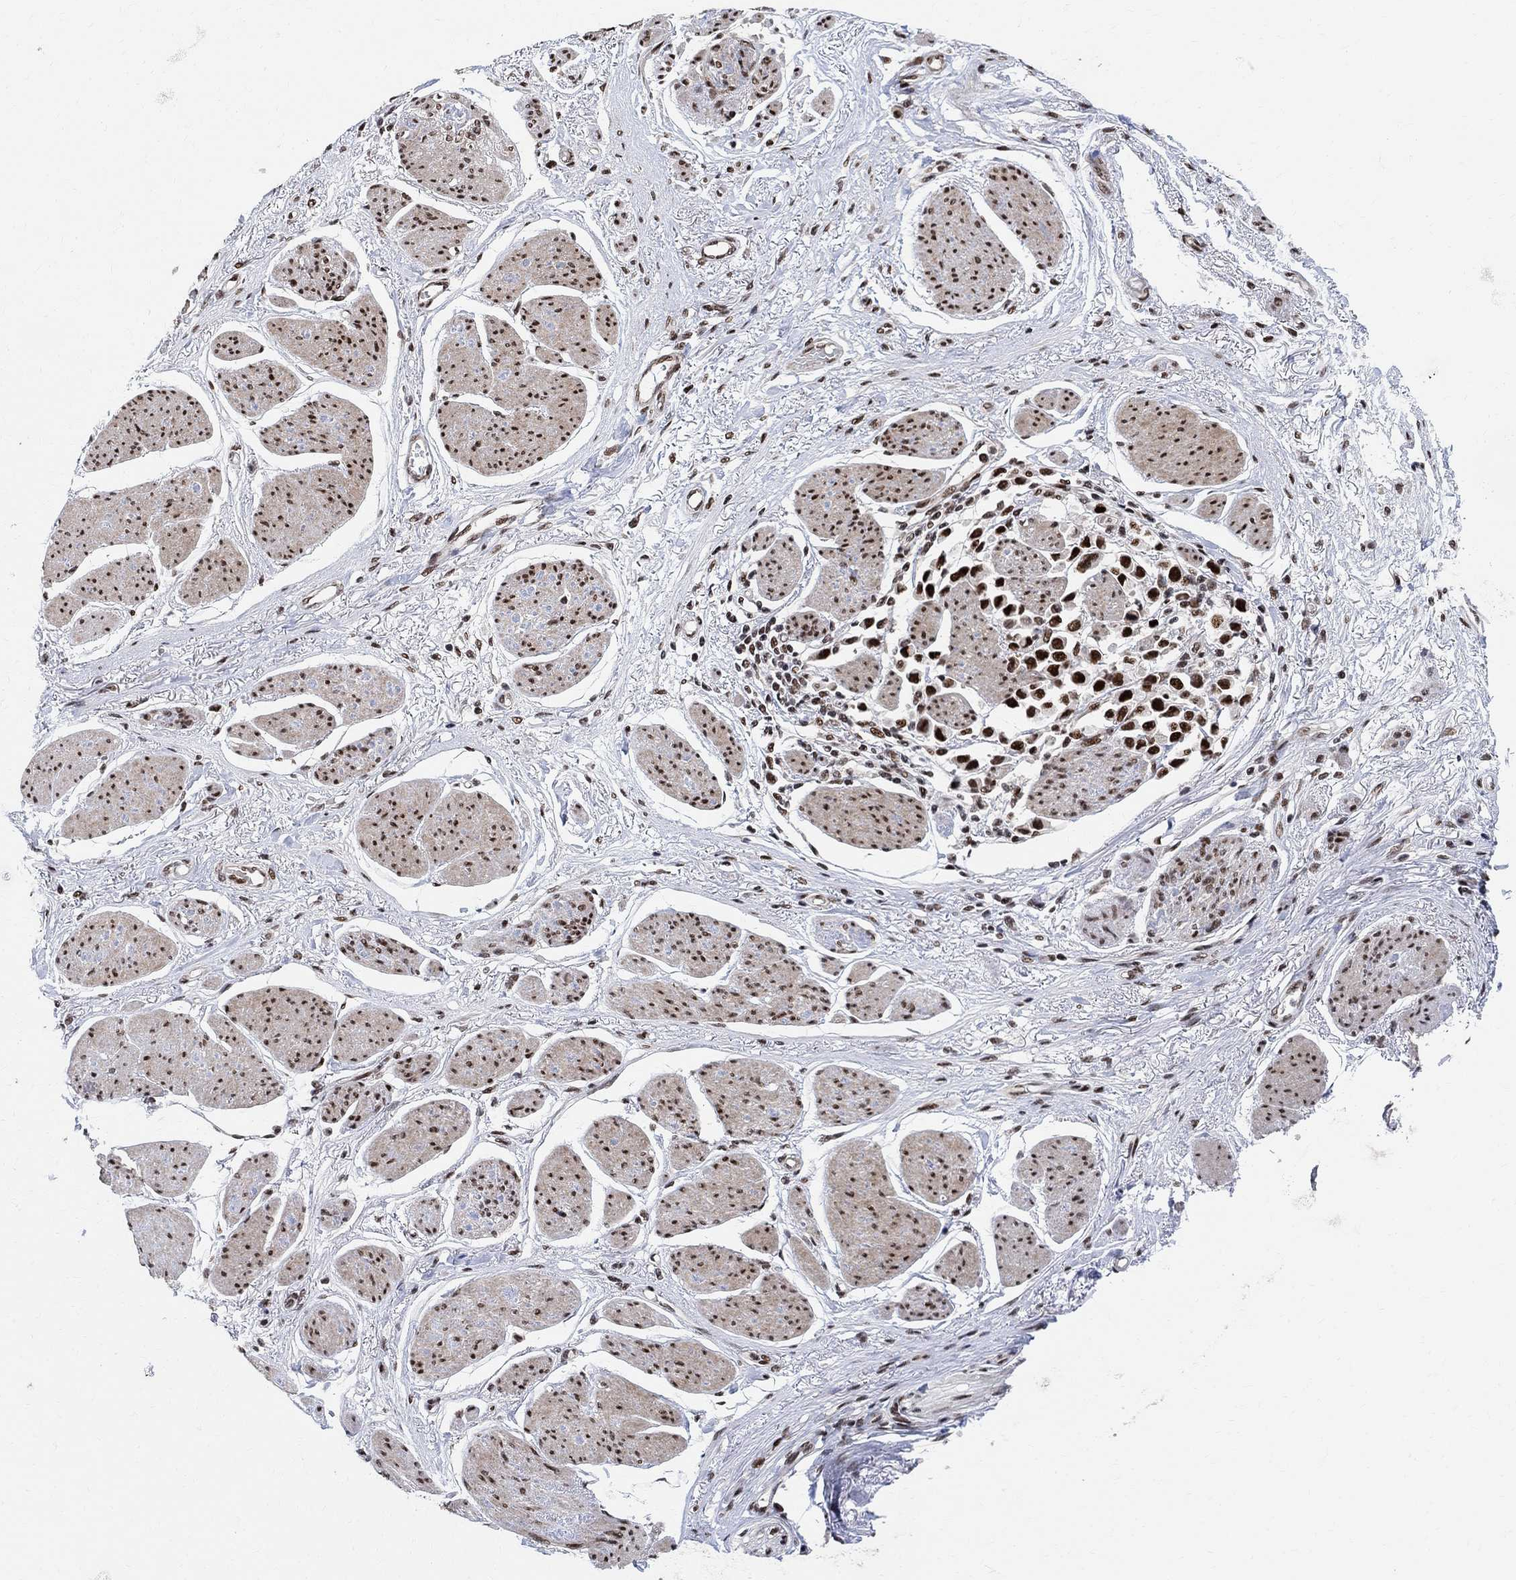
{"staining": {"intensity": "strong", "quantity": ">75%", "location": "nuclear"}, "tissue": "stomach cancer", "cell_type": "Tumor cells", "image_type": "cancer", "snomed": [{"axis": "morphology", "description": "Adenocarcinoma, NOS"}, {"axis": "topography", "description": "Stomach"}], "caption": "IHC photomicrograph of adenocarcinoma (stomach) stained for a protein (brown), which exhibits high levels of strong nuclear staining in approximately >75% of tumor cells.", "gene": "E4F1", "patient": {"sex": "female", "age": 81}}